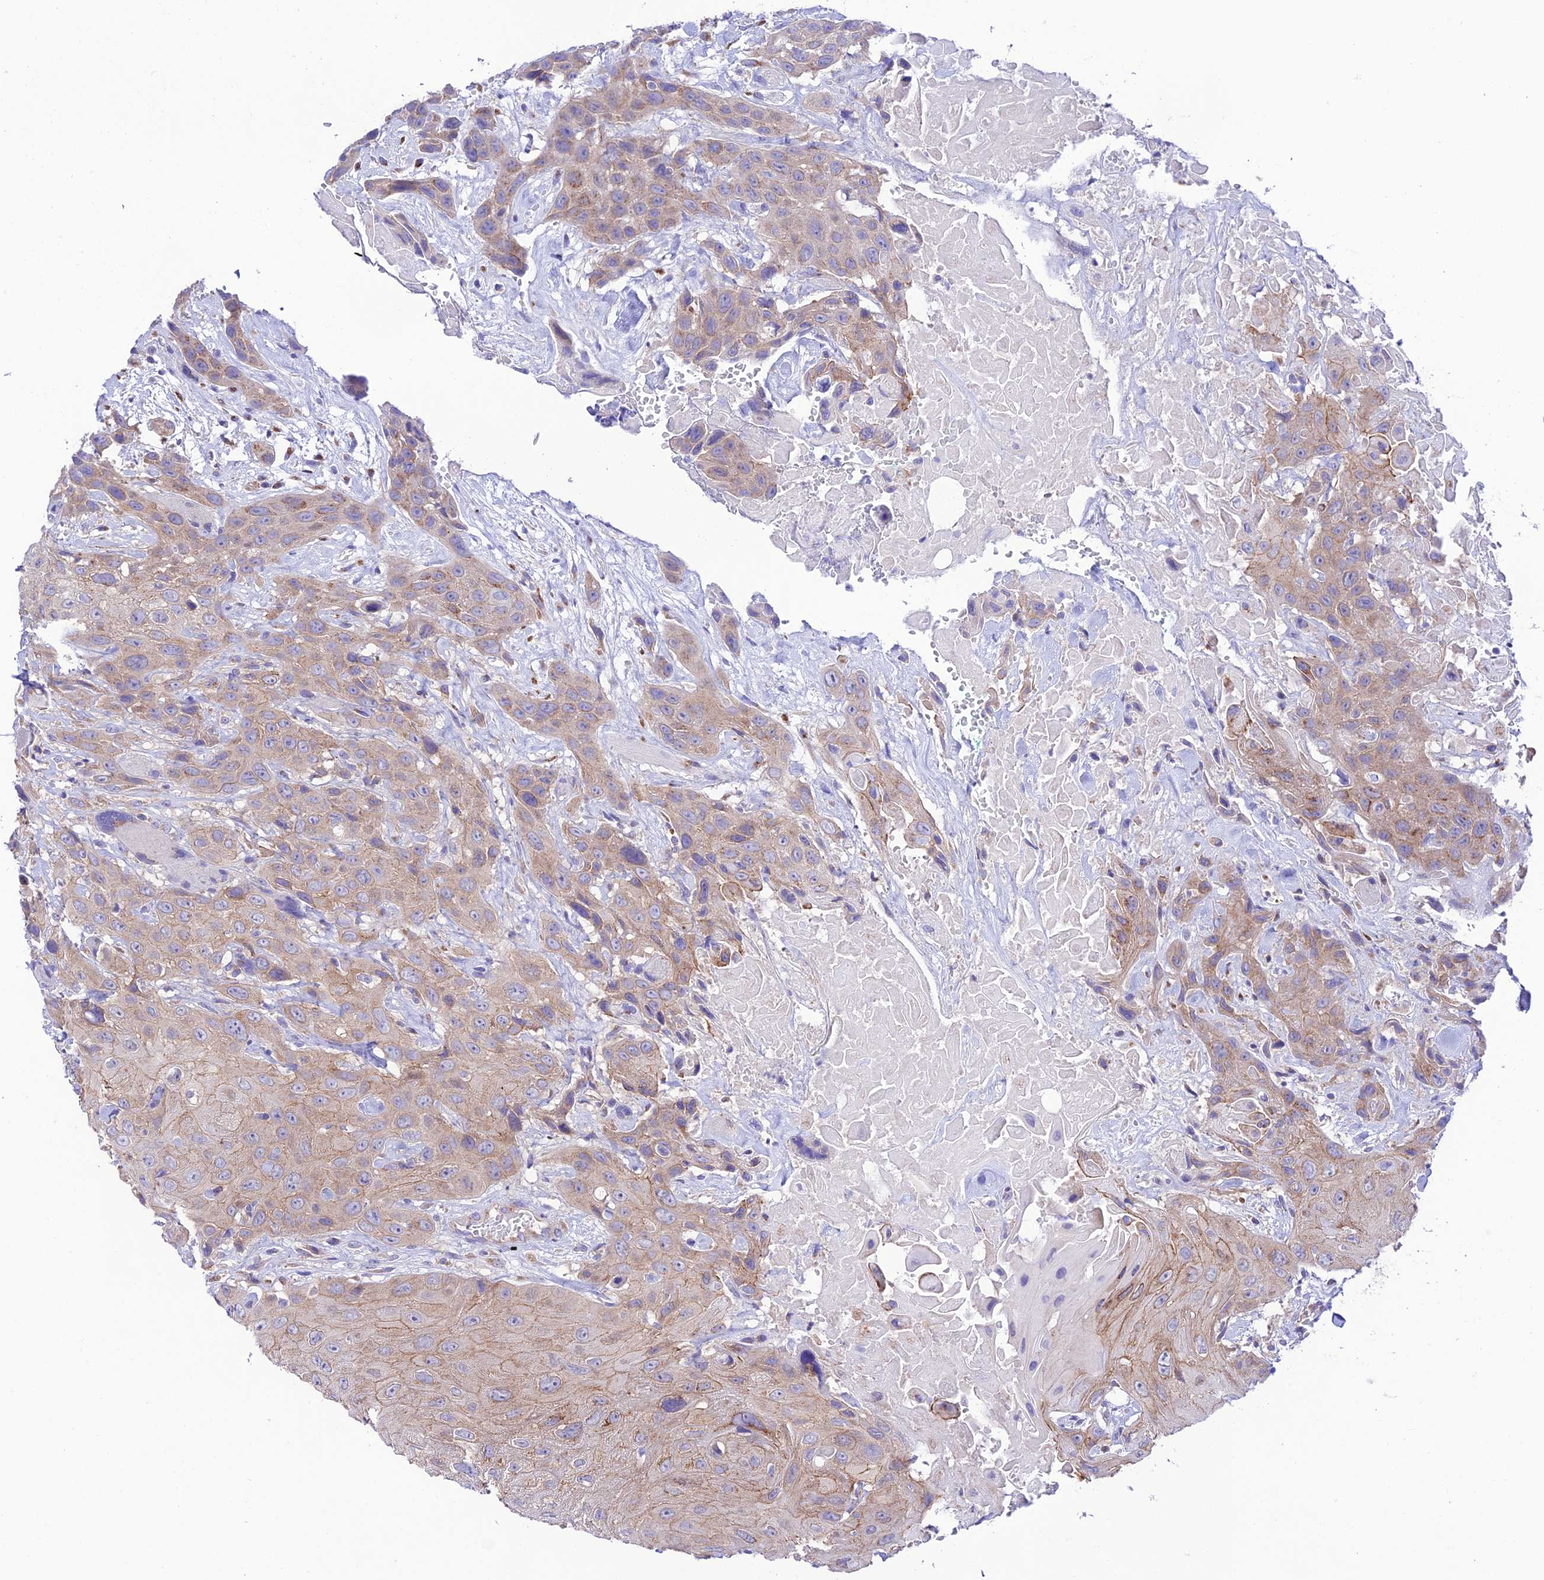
{"staining": {"intensity": "weak", "quantity": ">75%", "location": "cytoplasmic/membranous"}, "tissue": "head and neck cancer", "cell_type": "Tumor cells", "image_type": "cancer", "snomed": [{"axis": "morphology", "description": "Squamous cell carcinoma, NOS"}, {"axis": "topography", "description": "Head-Neck"}], "caption": "Immunohistochemical staining of human head and neck squamous cell carcinoma displays weak cytoplasmic/membranous protein positivity in about >75% of tumor cells.", "gene": "LACTB2", "patient": {"sex": "male", "age": 81}}